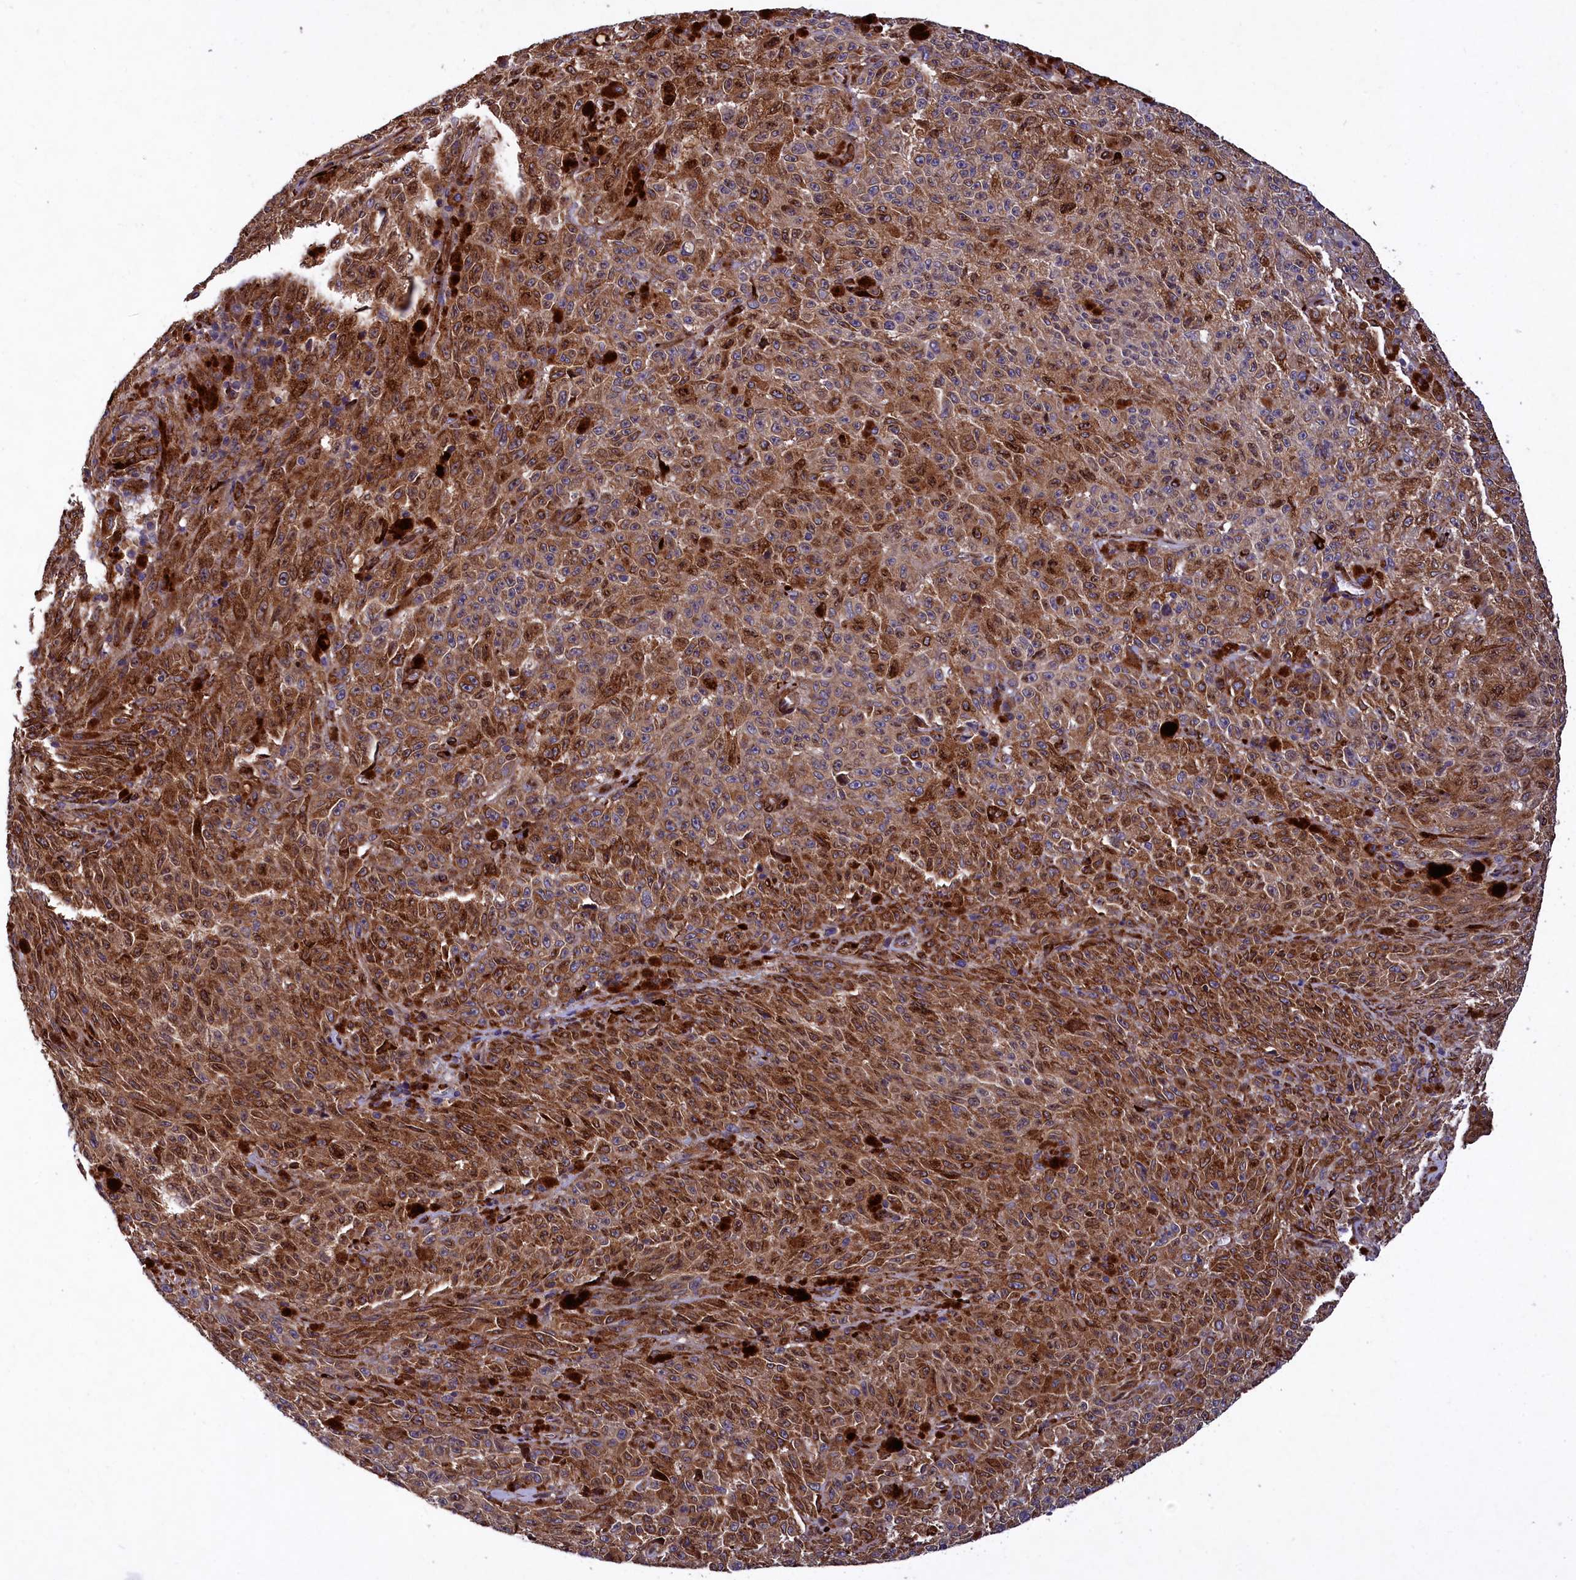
{"staining": {"intensity": "strong", "quantity": ">75%", "location": "cytoplasmic/membranous"}, "tissue": "melanoma", "cell_type": "Tumor cells", "image_type": "cancer", "snomed": [{"axis": "morphology", "description": "Malignant melanoma, NOS"}, {"axis": "topography", "description": "Skin"}], "caption": "Brown immunohistochemical staining in malignant melanoma demonstrates strong cytoplasmic/membranous staining in approximately >75% of tumor cells.", "gene": "ARRDC4", "patient": {"sex": "female", "age": 82}}